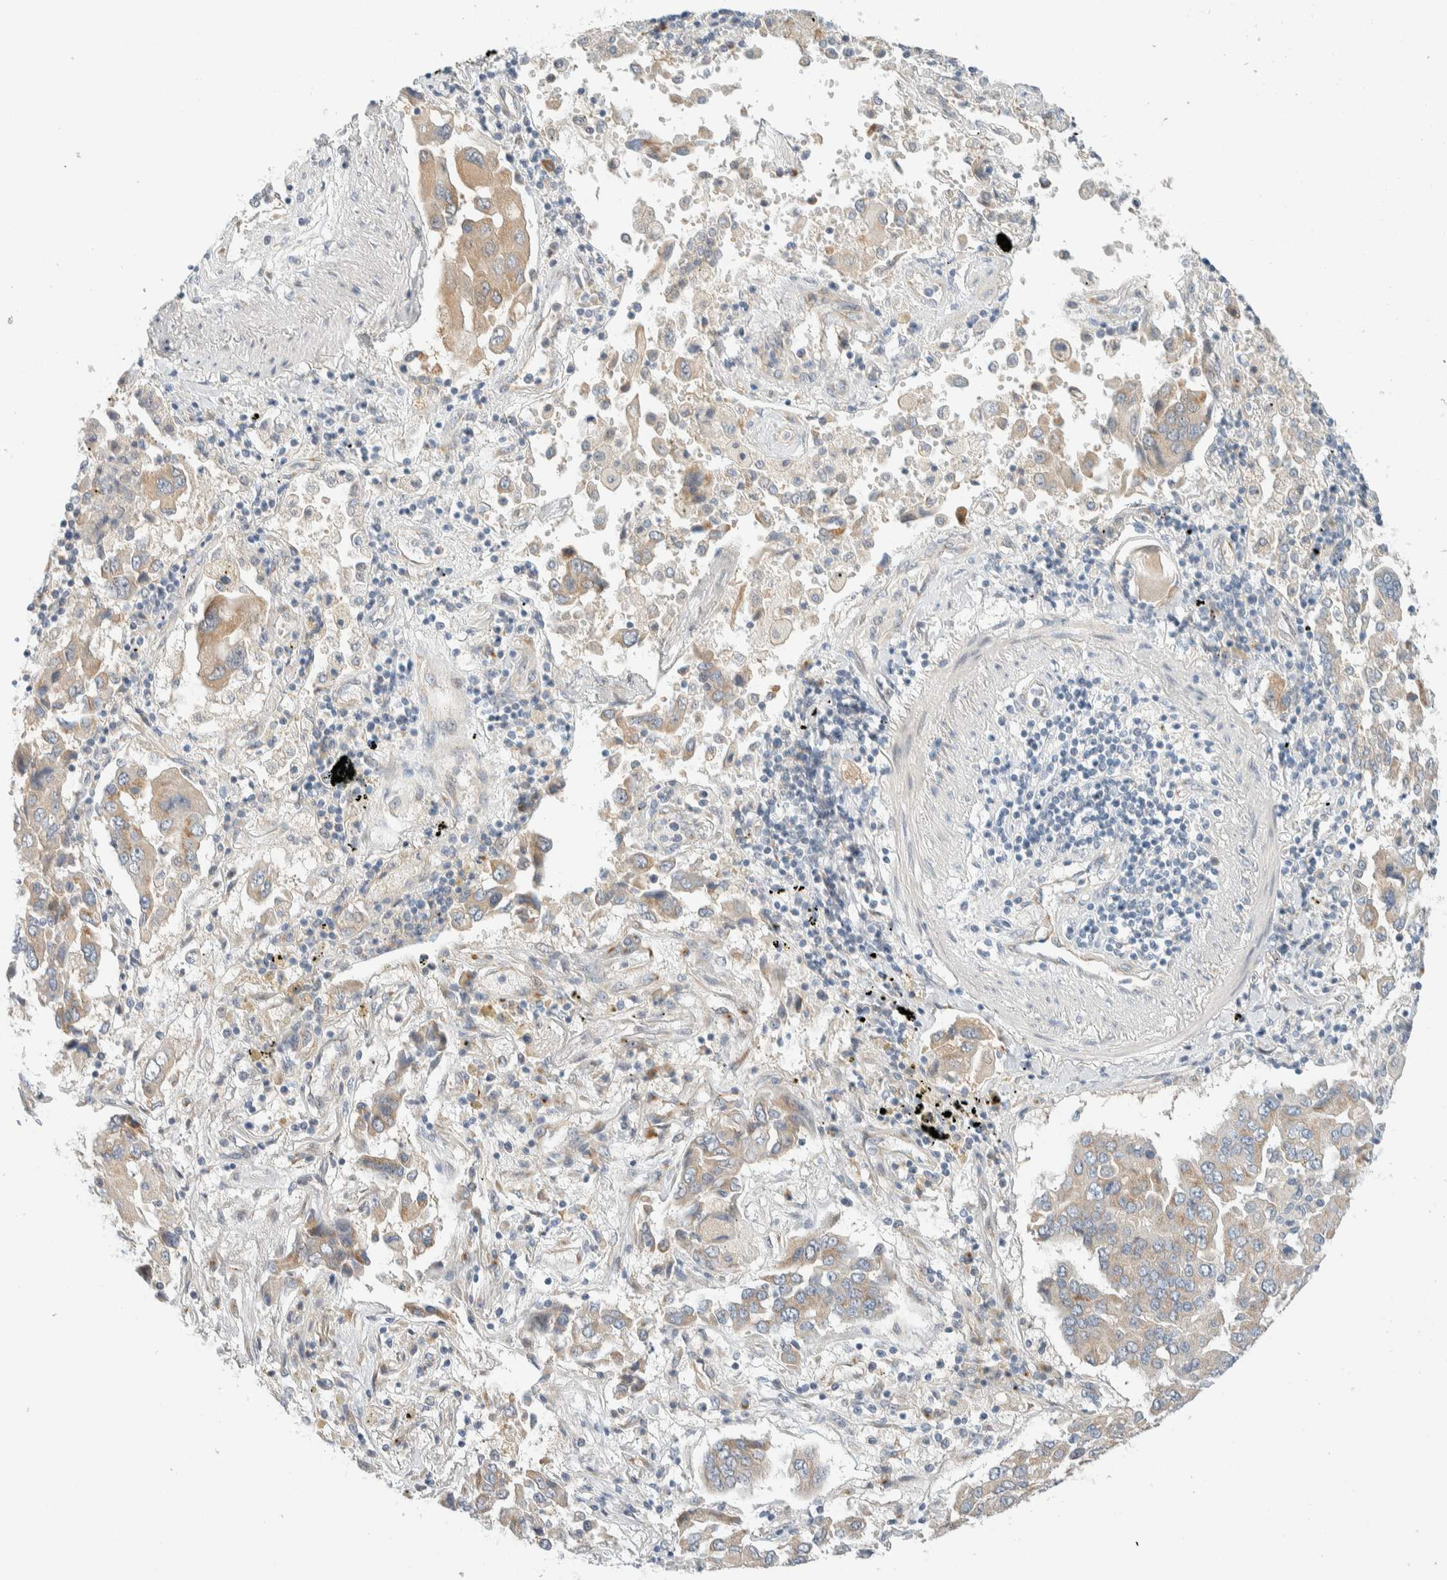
{"staining": {"intensity": "weak", "quantity": "<25%", "location": "cytoplasmic/membranous"}, "tissue": "lung cancer", "cell_type": "Tumor cells", "image_type": "cancer", "snomed": [{"axis": "morphology", "description": "Adenocarcinoma, NOS"}, {"axis": "topography", "description": "Lung"}], "caption": "This is an immunohistochemistry photomicrograph of lung cancer. There is no positivity in tumor cells.", "gene": "TMEM184B", "patient": {"sex": "female", "age": 65}}